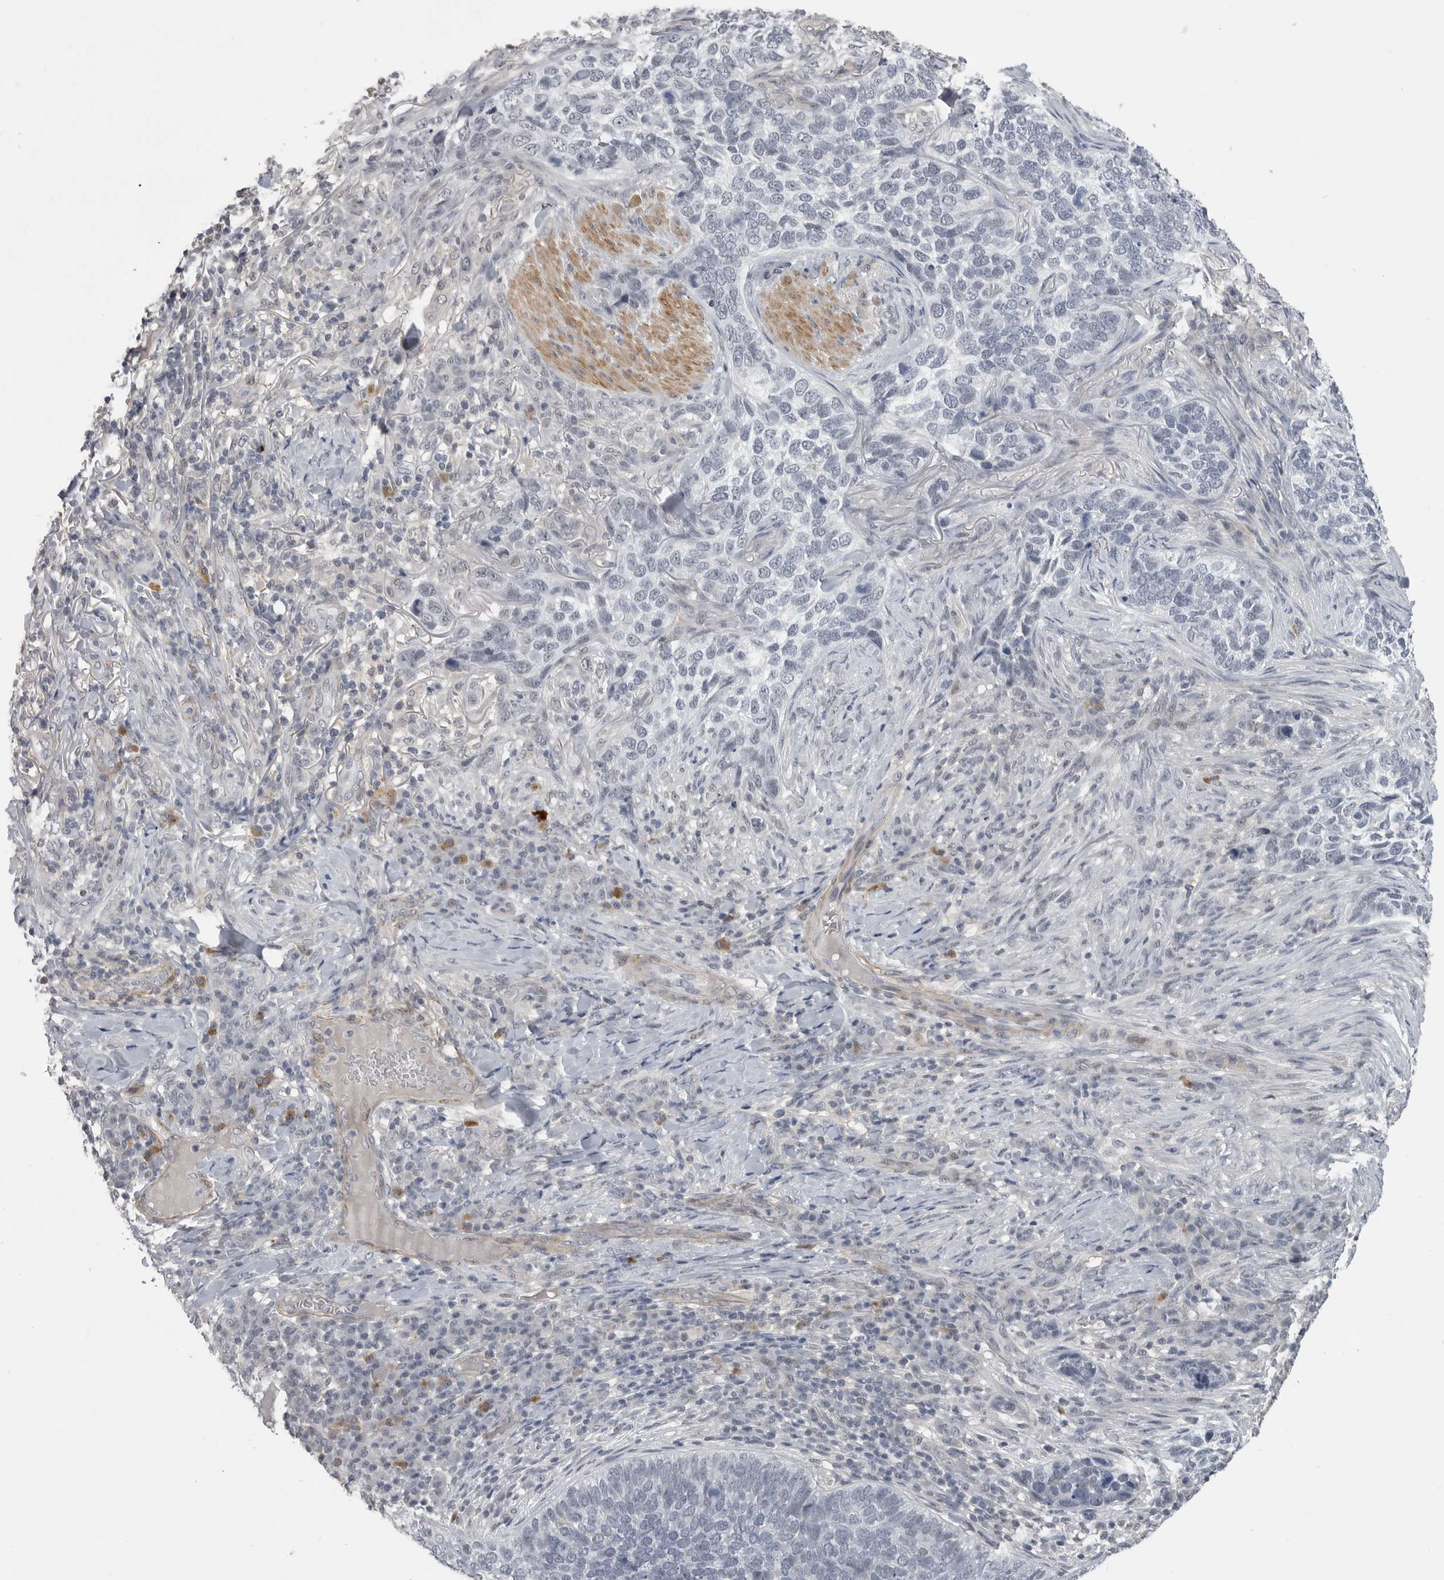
{"staining": {"intensity": "negative", "quantity": "none", "location": "none"}, "tissue": "skin cancer", "cell_type": "Tumor cells", "image_type": "cancer", "snomed": [{"axis": "morphology", "description": "Basal cell carcinoma"}, {"axis": "topography", "description": "Skin"}], "caption": "Immunohistochemistry of human skin cancer (basal cell carcinoma) demonstrates no staining in tumor cells.", "gene": "PLEKHF1", "patient": {"sex": "female", "age": 64}}